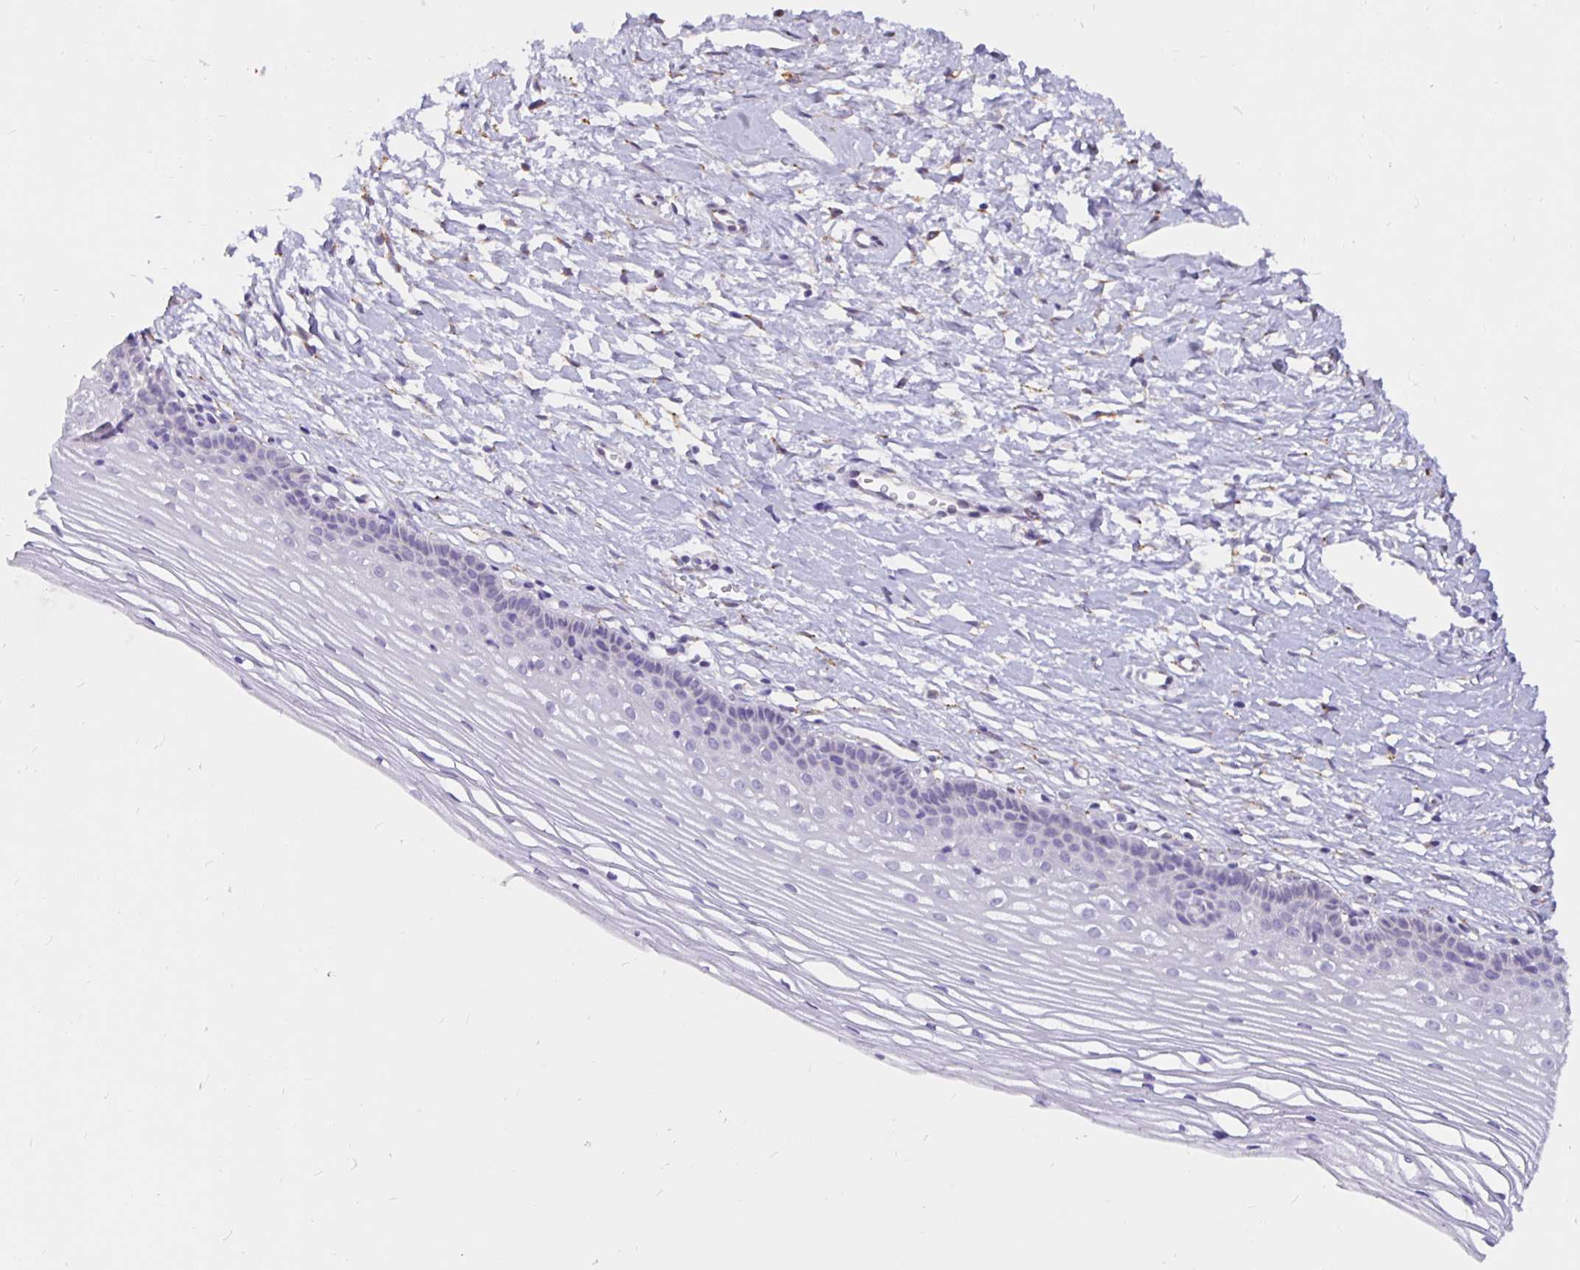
{"staining": {"intensity": "negative", "quantity": "none", "location": "none"}, "tissue": "cervix", "cell_type": "Squamous epithelial cells", "image_type": "normal", "snomed": [{"axis": "morphology", "description": "Normal tissue, NOS"}, {"axis": "topography", "description": "Cervix"}], "caption": "High power microscopy micrograph of an immunohistochemistry (IHC) histopathology image of benign cervix, revealing no significant expression in squamous epithelial cells.", "gene": "DNAI2", "patient": {"sex": "female", "age": 40}}